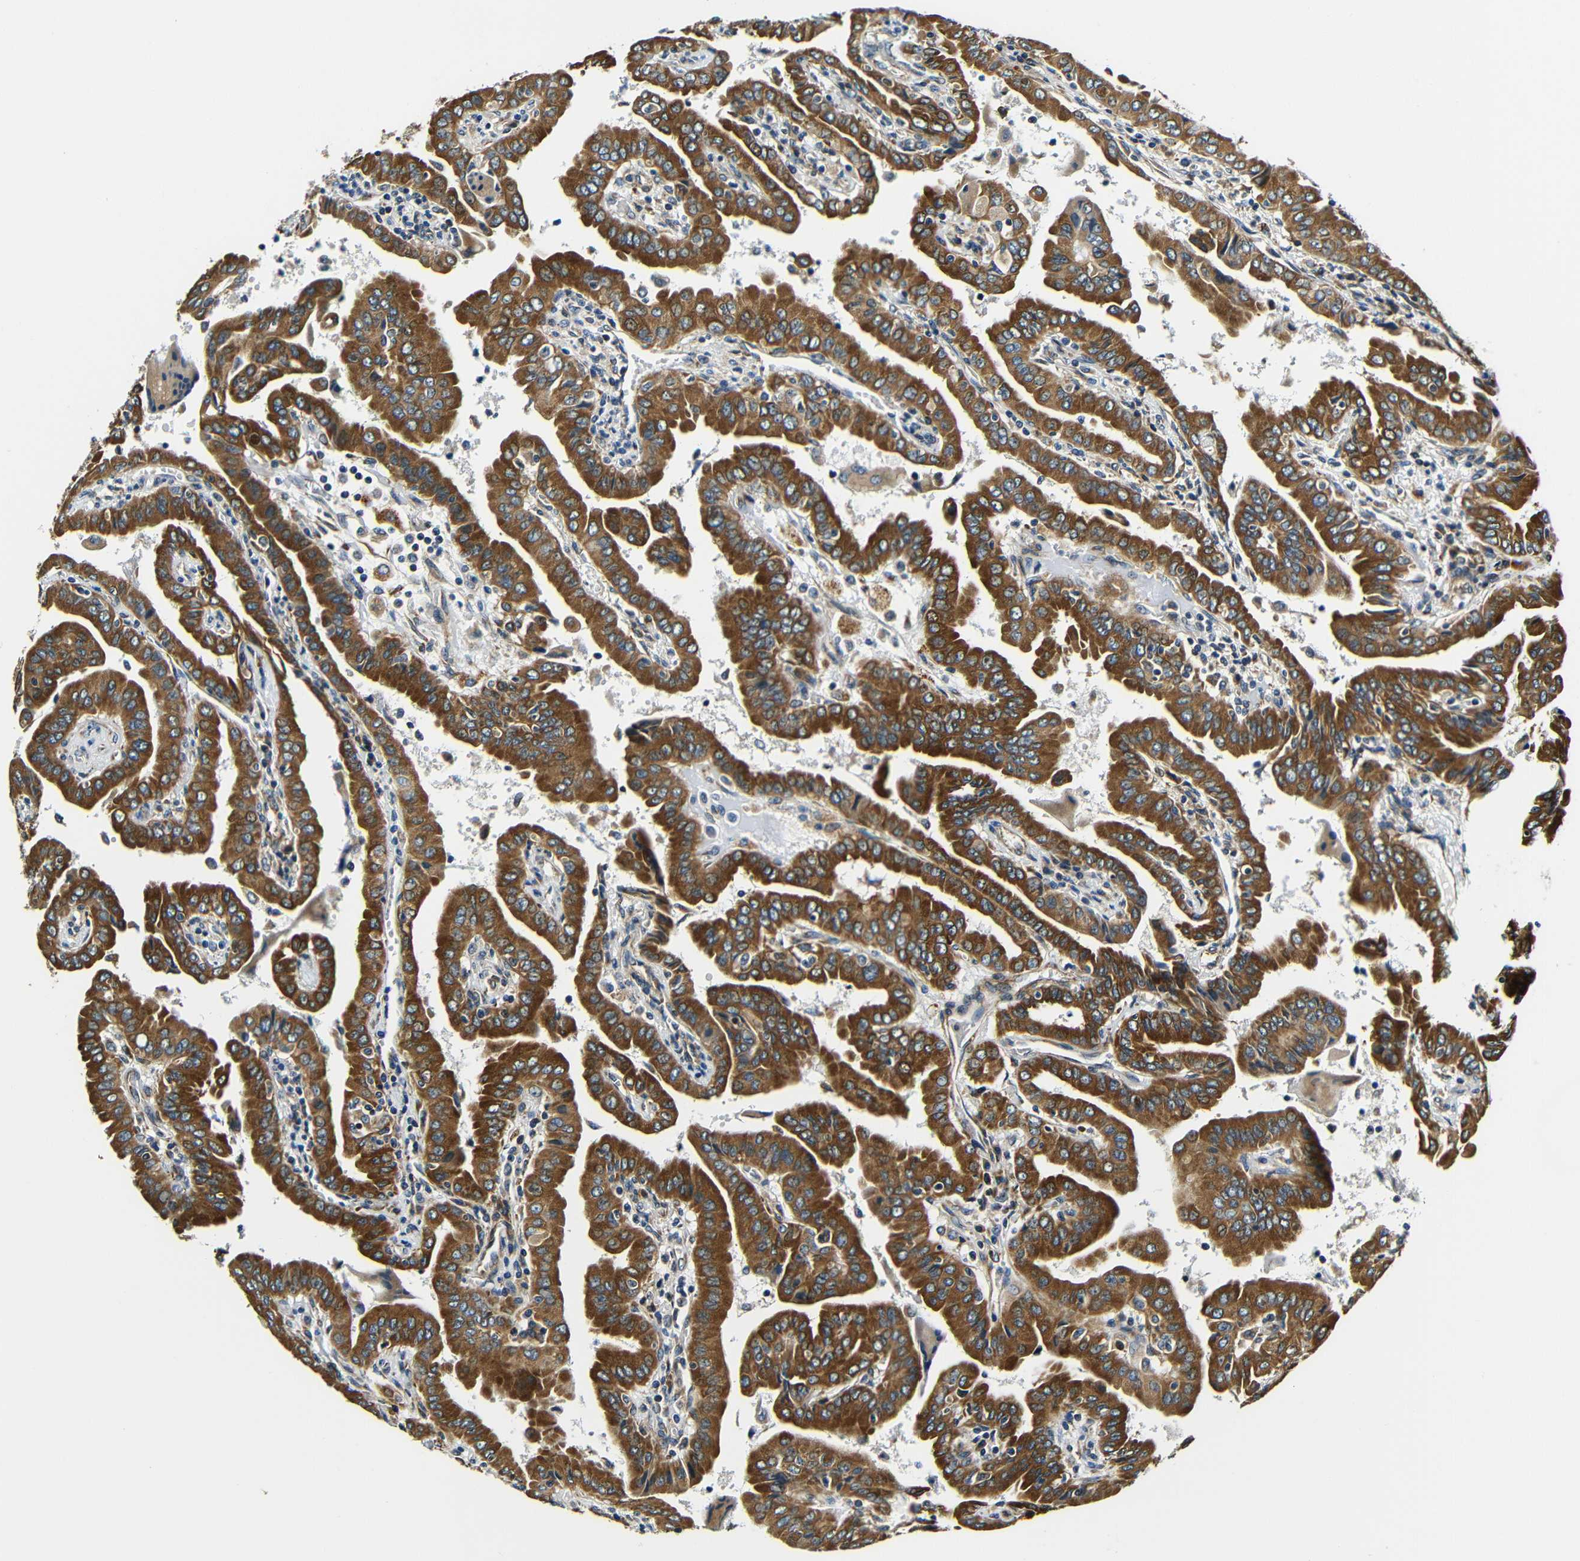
{"staining": {"intensity": "strong", "quantity": ">75%", "location": "cytoplasmic/membranous"}, "tissue": "thyroid cancer", "cell_type": "Tumor cells", "image_type": "cancer", "snomed": [{"axis": "morphology", "description": "Papillary adenocarcinoma, NOS"}, {"axis": "topography", "description": "Thyroid gland"}], "caption": "This histopathology image demonstrates immunohistochemistry staining of human thyroid papillary adenocarcinoma, with high strong cytoplasmic/membranous expression in approximately >75% of tumor cells.", "gene": "VAPB", "patient": {"sex": "male", "age": 33}}